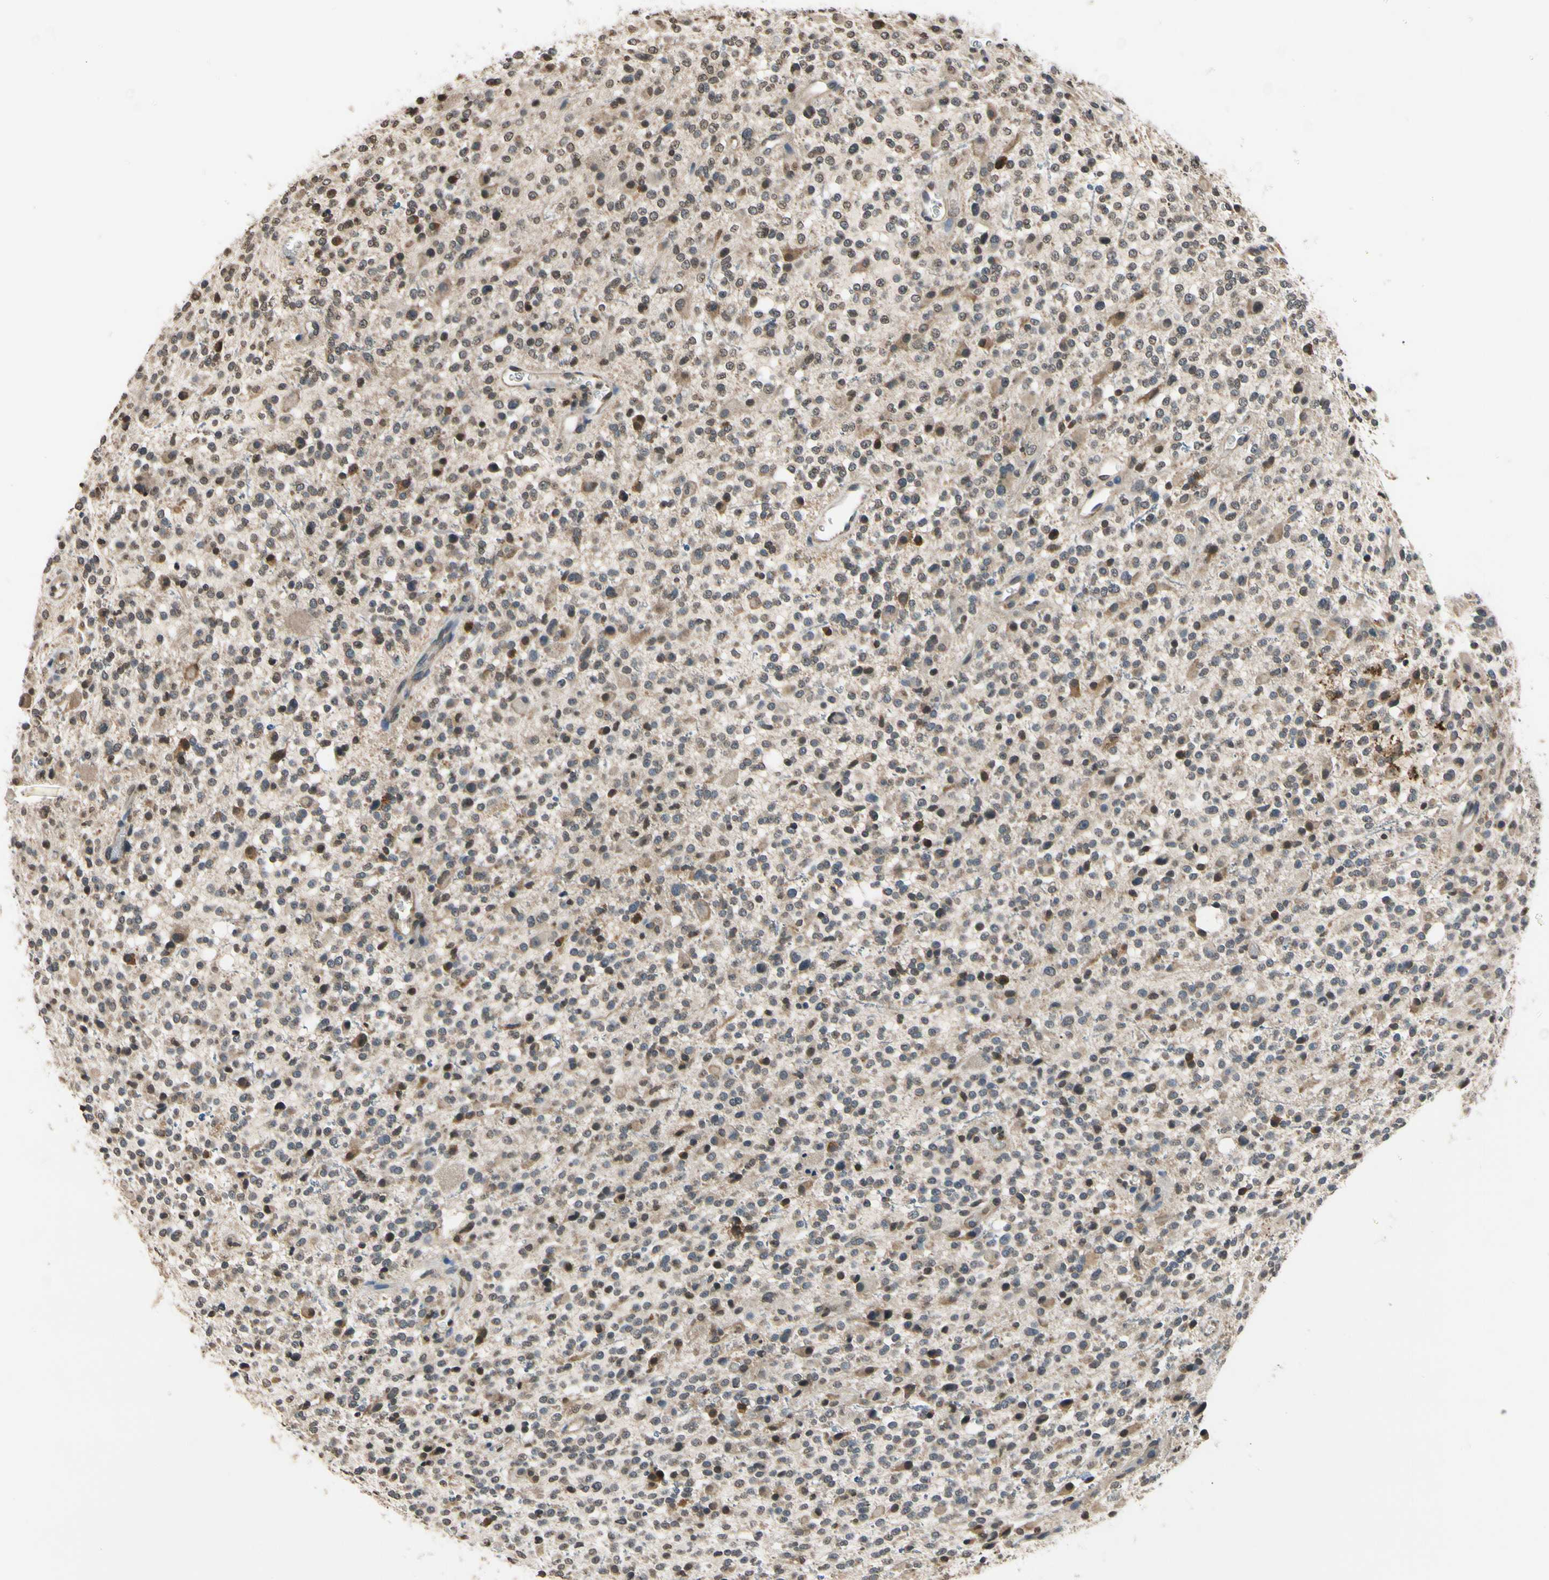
{"staining": {"intensity": "moderate", "quantity": "<25%", "location": "cytoplasmic/membranous,nuclear"}, "tissue": "glioma", "cell_type": "Tumor cells", "image_type": "cancer", "snomed": [{"axis": "morphology", "description": "Glioma, malignant, High grade"}, {"axis": "topography", "description": "Brain"}], "caption": "This photomicrograph demonstrates IHC staining of human malignant glioma (high-grade), with low moderate cytoplasmic/membranous and nuclear expression in approximately <25% of tumor cells.", "gene": "GCLC", "patient": {"sex": "male", "age": 48}}